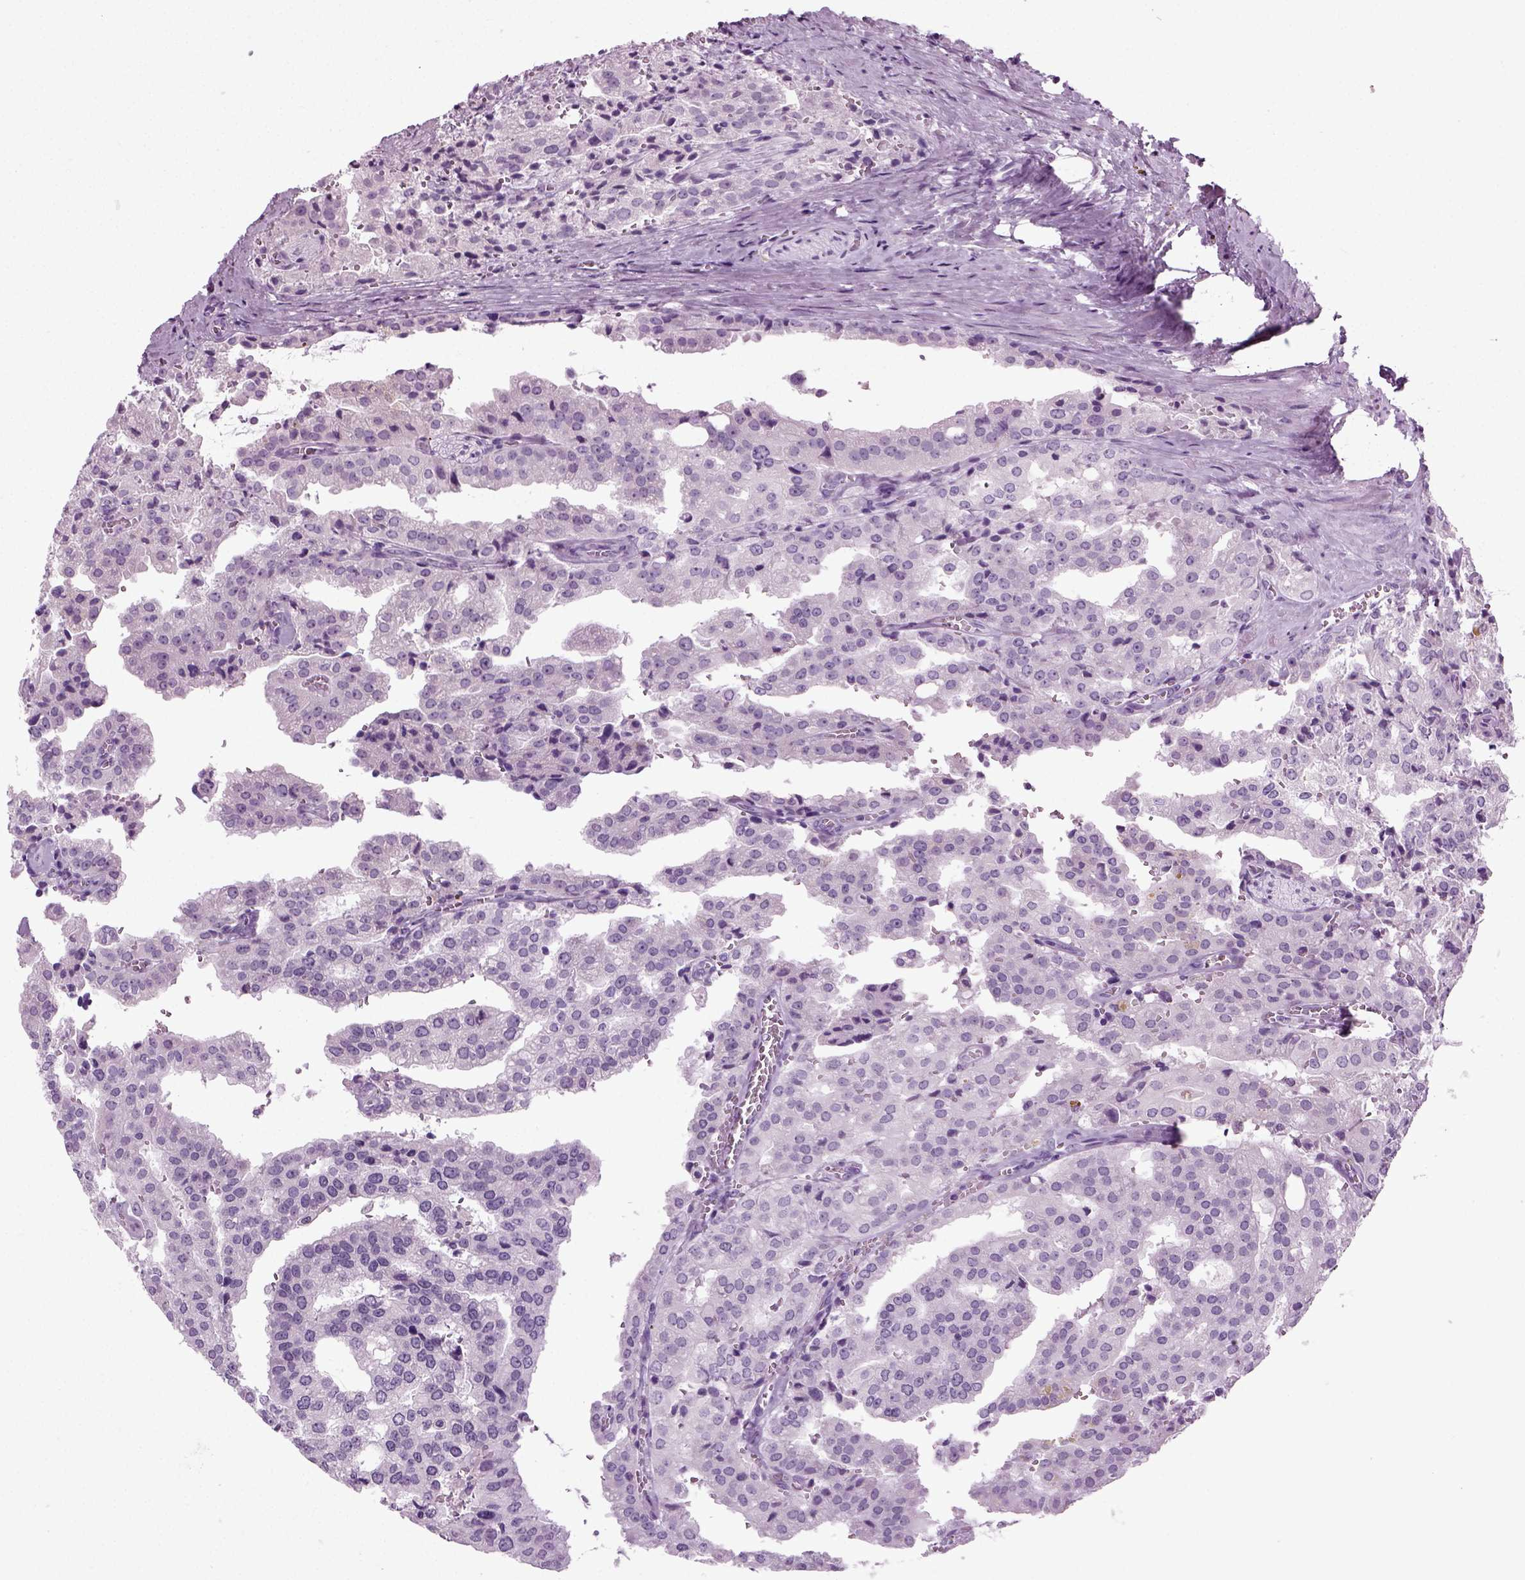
{"staining": {"intensity": "negative", "quantity": "none", "location": "none"}, "tissue": "prostate cancer", "cell_type": "Tumor cells", "image_type": "cancer", "snomed": [{"axis": "morphology", "description": "Adenocarcinoma, High grade"}, {"axis": "topography", "description": "Prostate"}], "caption": "DAB (3,3'-diaminobenzidine) immunohistochemical staining of prostate high-grade adenocarcinoma displays no significant expression in tumor cells. The staining was performed using DAB (3,3'-diaminobenzidine) to visualize the protein expression in brown, while the nuclei were stained in blue with hematoxylin (Magnification: 20x).", "gene": "PRLH", "patient": {"sex": "male", "age": 68}}